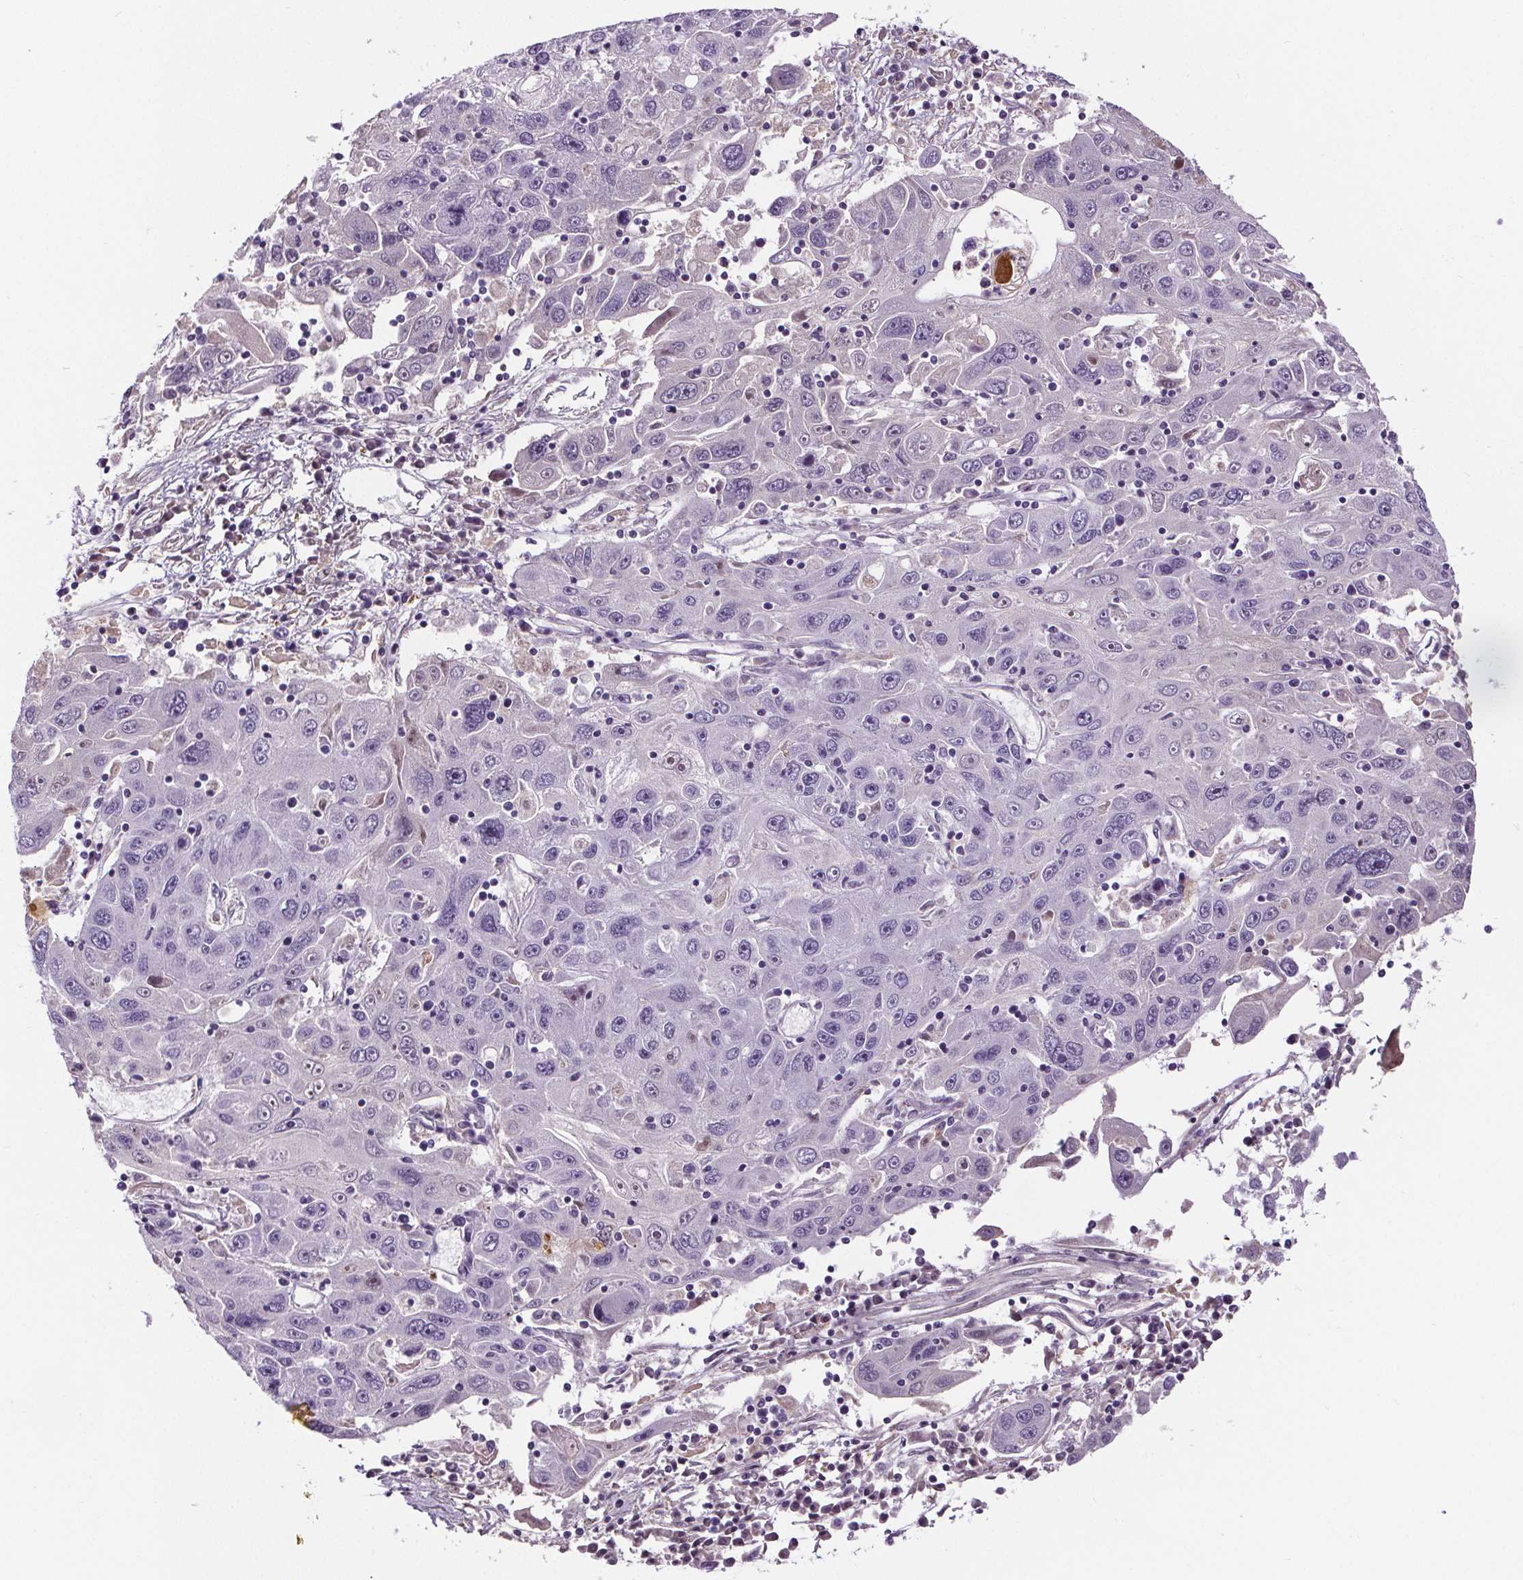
{"staining": {"intensity": "negative", "quantity": "none", "location": "none"}, "tissue": "stomach cancer", "cell_type": "Tumor cells", "image_type": "cancer", "snomed": [{"axis": "morphology", "description": "Adenocarcinoma, NOS"}, {"axis": "topography", "description": "Stomach"}], "caption": "An immunohistochemistry (IHC) micrograph of stomach cancer (adenocarcinoma) is shown. There is no staining in tumor cells of stomach cancer (adenocarcinoma).", "gene": "CD5L", "patient": {"sex": "male", "age": 56}}